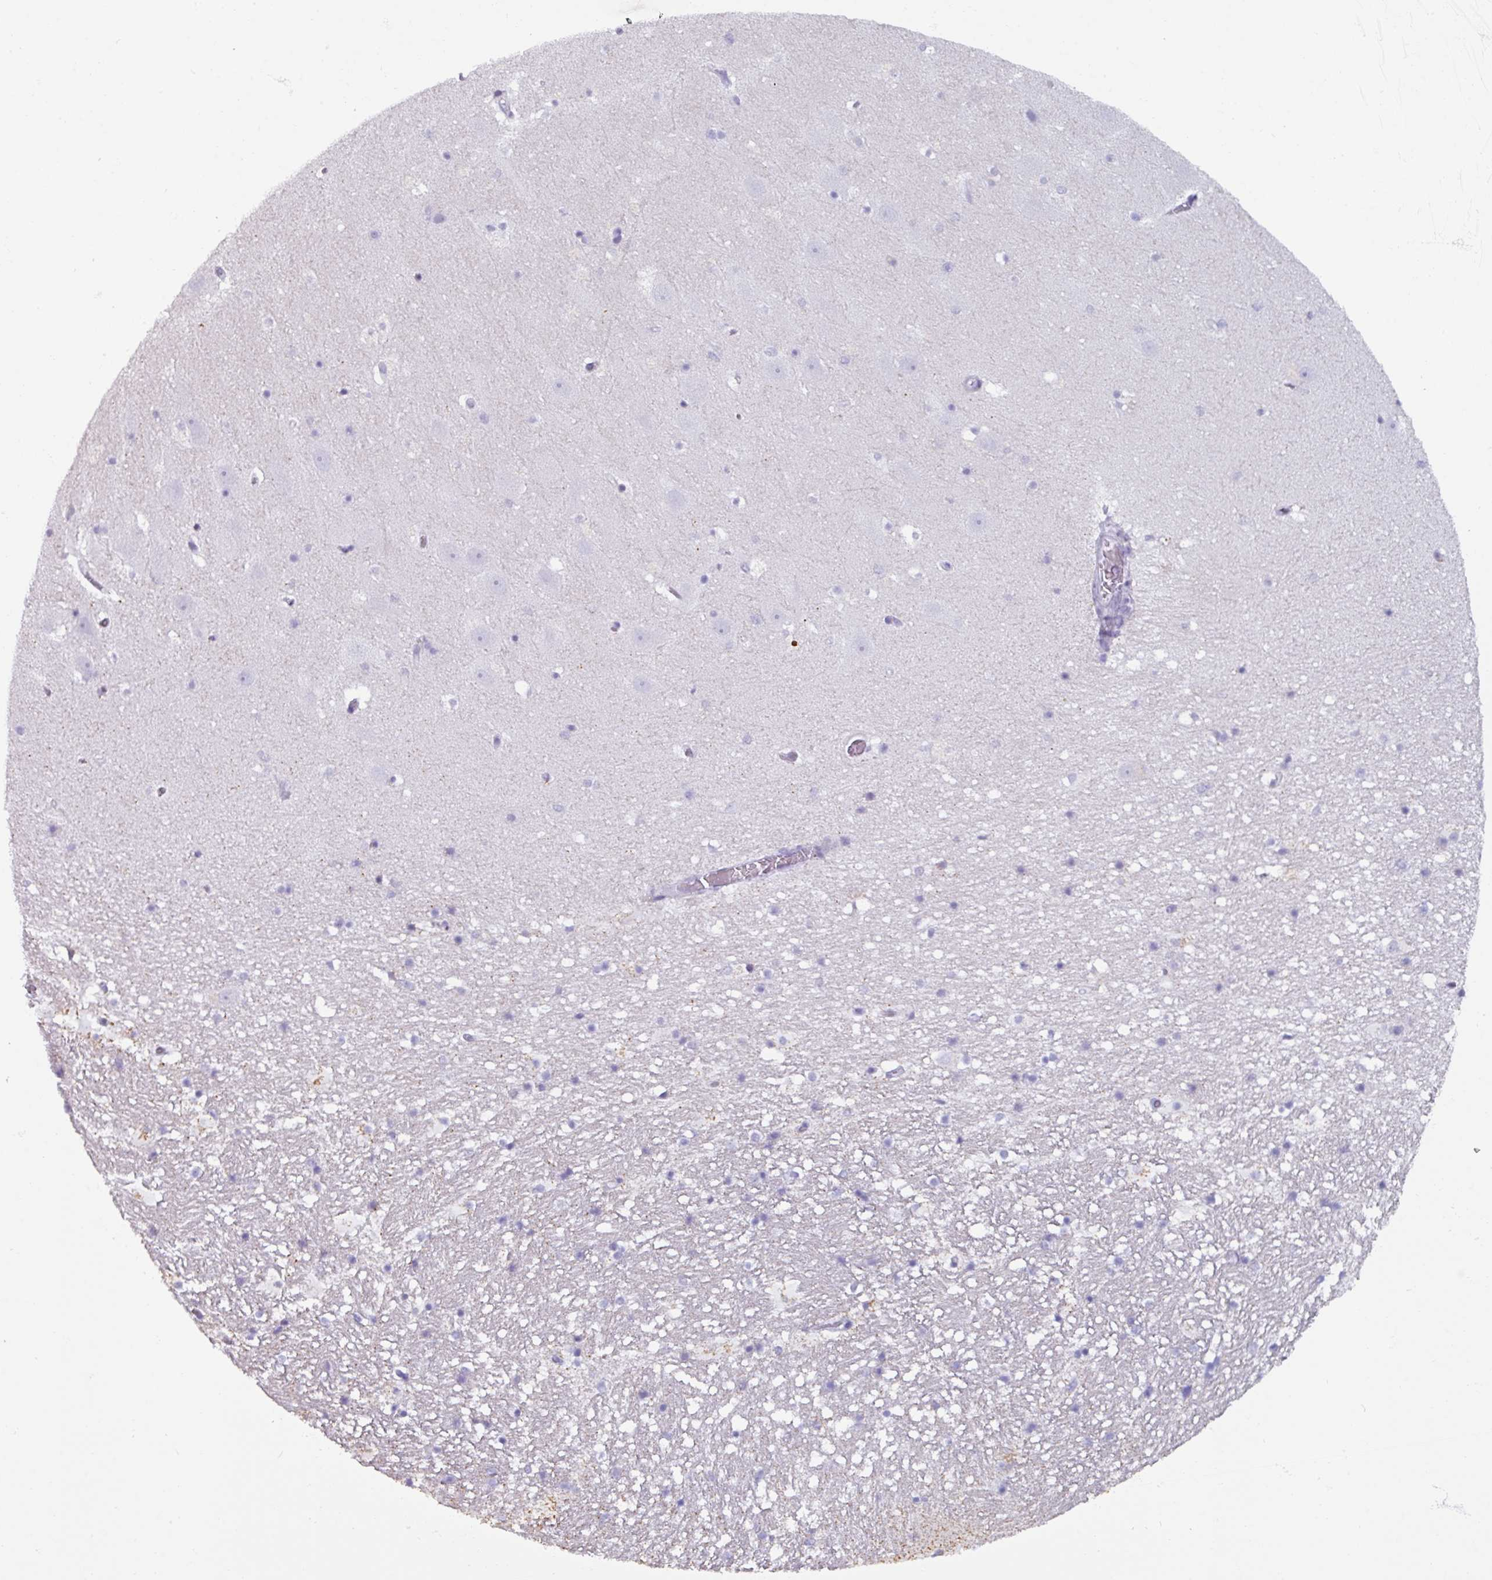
{"staining": {"intensity": "negative", "quantity": "none", "location": "none"}, "tissue": "hippocampus", "cell_type": "Glial cells", "image_type": "normal", "snomed": [{"axis": "morphology", "description": "Normal tissue, NOS"}, {"axis": "topography", "description": "Hippocampus"}], "caption": "Immunohistochemistry micrograph of unremarkable hippocampus: hippocampus stained with DAB (3,3'-diaminobenzidine) demonstrates no significant protein positivity in glial cells.", "gene": "SPESP1", "patient": {"sex": "male", "age": 37}}